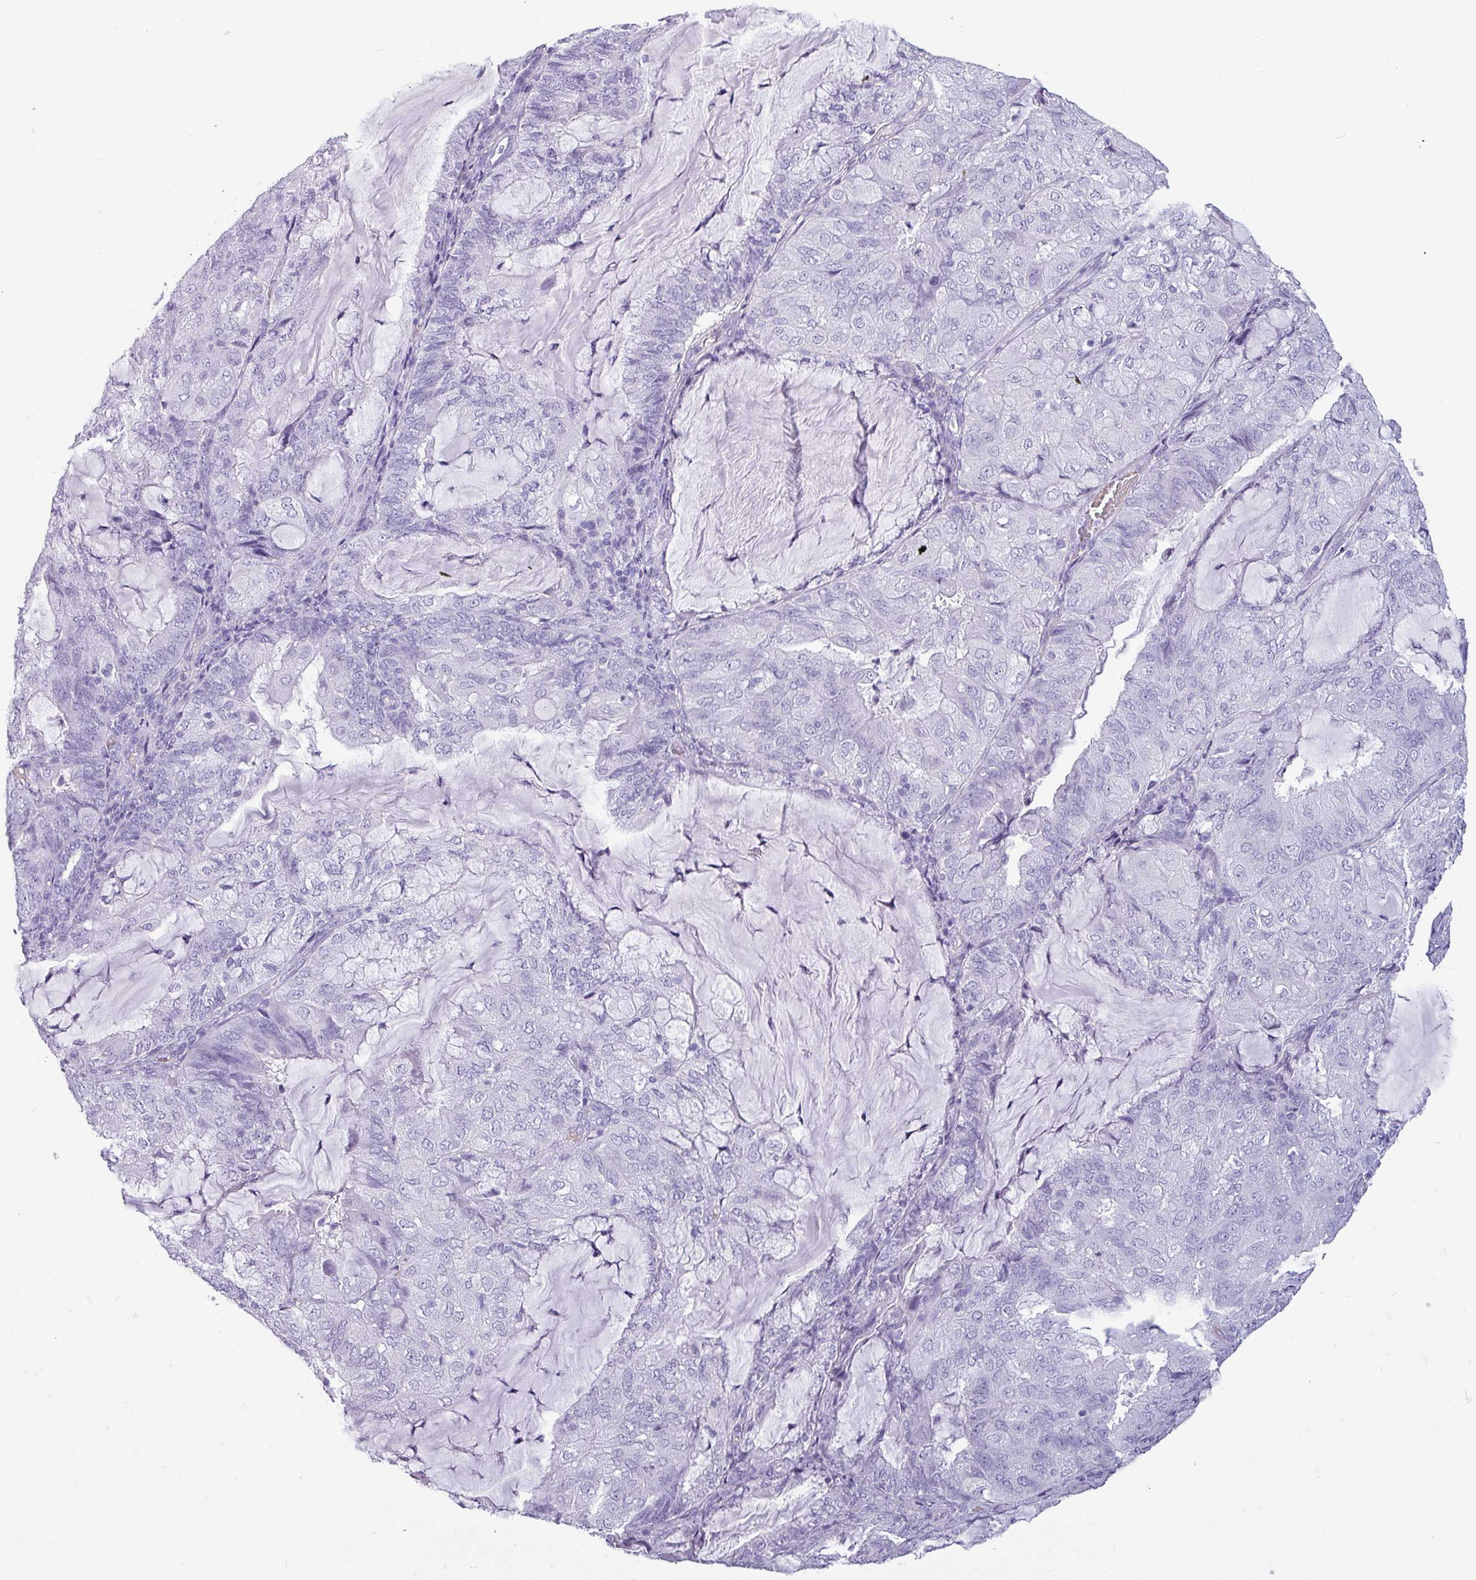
{"staining": {"intensity": "negative", "quantity": "none", "location": "none"}, "tissue": "endometrial cancer", "cell_type": "Tumor cells", "image_type": "cancer", "snomed": [{"axis": "morphology", "description": "Adenocarcinoma, NOS"}, {"axis": "topography", "description": "Endometrium"}], "caption": "Immunohistochemistry micrograph of endometrial adenocarcinoma stained for a protein (brown), which shows no staining in tumor cells.", "gene": "CRYBB2", "patient": {"sex": "female", "age": 81}}